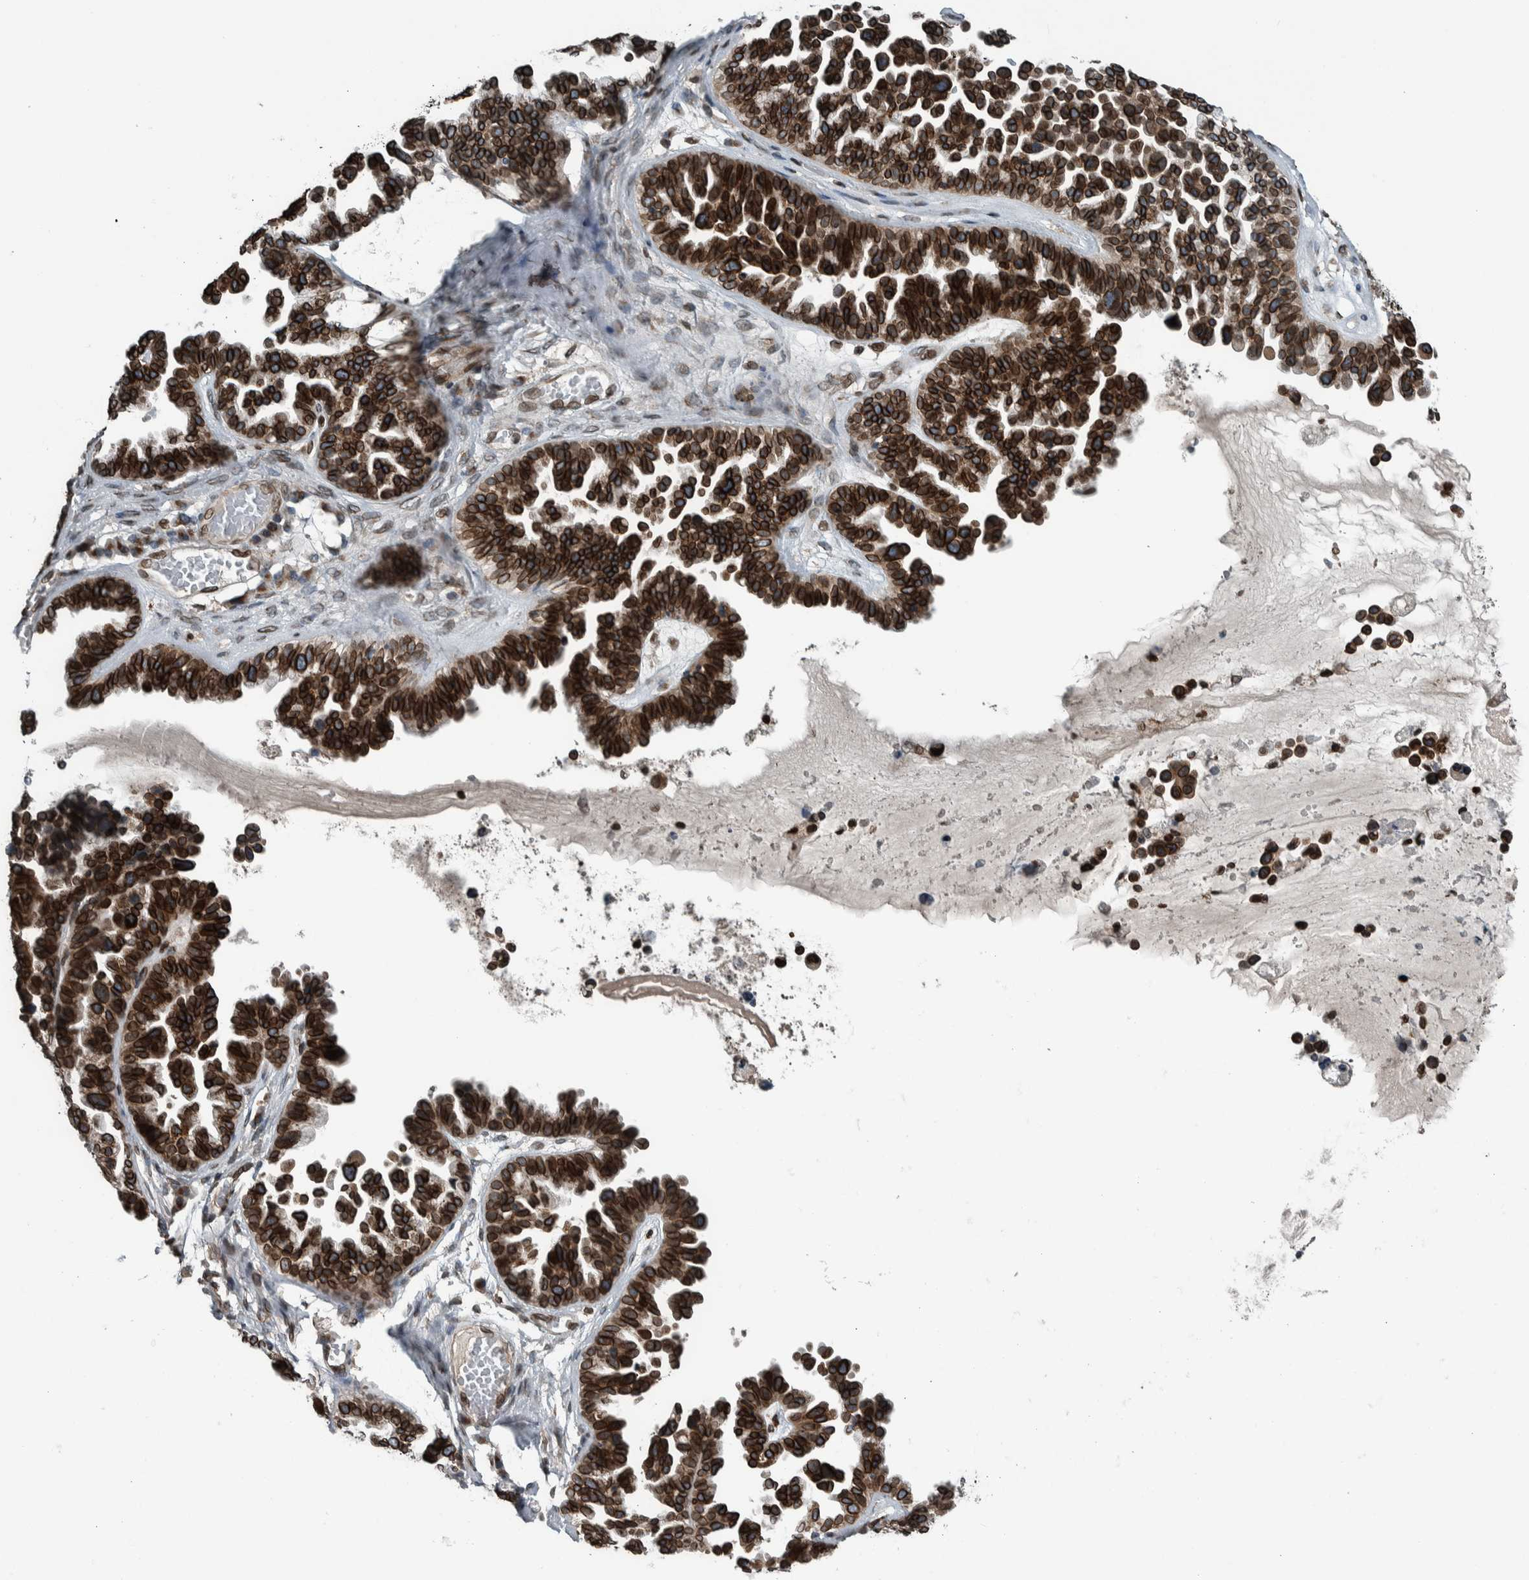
{"staining": {"intensity": "strong", "quantity": ">75%", "location": "cytoplasmic/membranous,nuclear"}, "tissue": "ovarian cancer", "cell_type": "Tumor cells", "image_type": "cancer", "snomed": [{"axis": "morphology", "description": "Cystadenocarcinoma, serous, NOS"}, {"axis": "topography", "description": "Ovary"}], "caption": "Immunohistochemistry (IHC) micrograph of neoplastic tissue: ovarian serous cystadenocarcinoma stained using immunohistochemistry exhibits high levels of strong protein expression localized specifically in the cytoplasmic/membranous and nuclear of tumor cells, appearing as a cytoplasmic/membranous and nuclear brown color.", "gene": "FAM135B", "patient": {"sex": "female", "age": 56}}